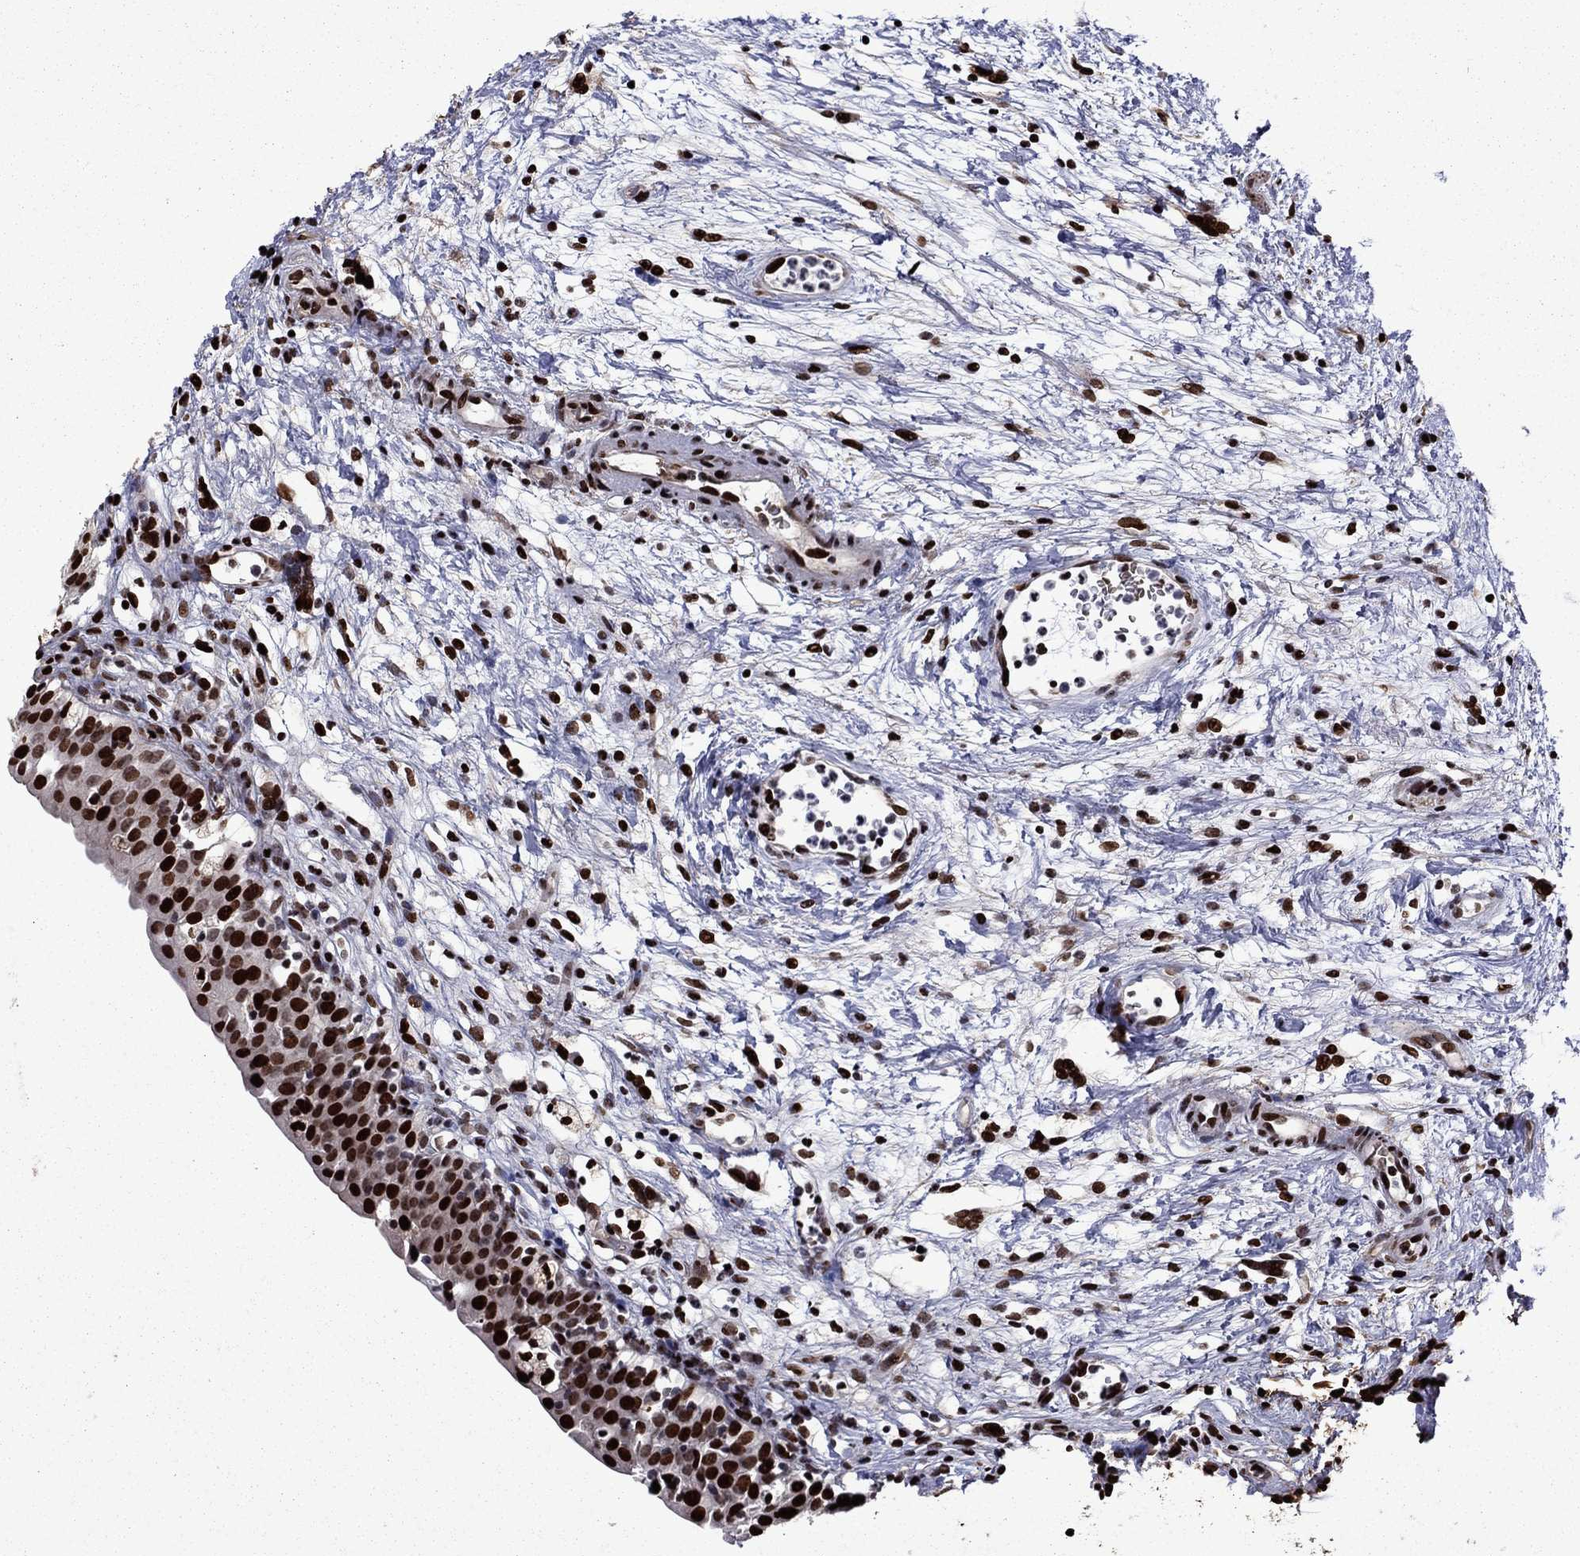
{"staining": {"intensity": "strong", "quantity": ">75%", "location": "nuclear"}, "tissue": "urinary bladder", "cell_type": "Urothelial cells", "image_type": "normal", "snomed": [{"axis": "morphology", "description": "Normal tissue, NOS"}, {"axis": "topography", "description": "Urinary bladder"}], "caption": "Urinary bladder stained with DAB IHC demonstrates high levels of strong nuclear positivity in about >75% of urothelial cells. (DAB (3,3'-diaminobenzidine) IHC with brightfield microscopy, high magnification).", "gene": "LIMK1", "patient": {"sex": "male", "age": 76}}